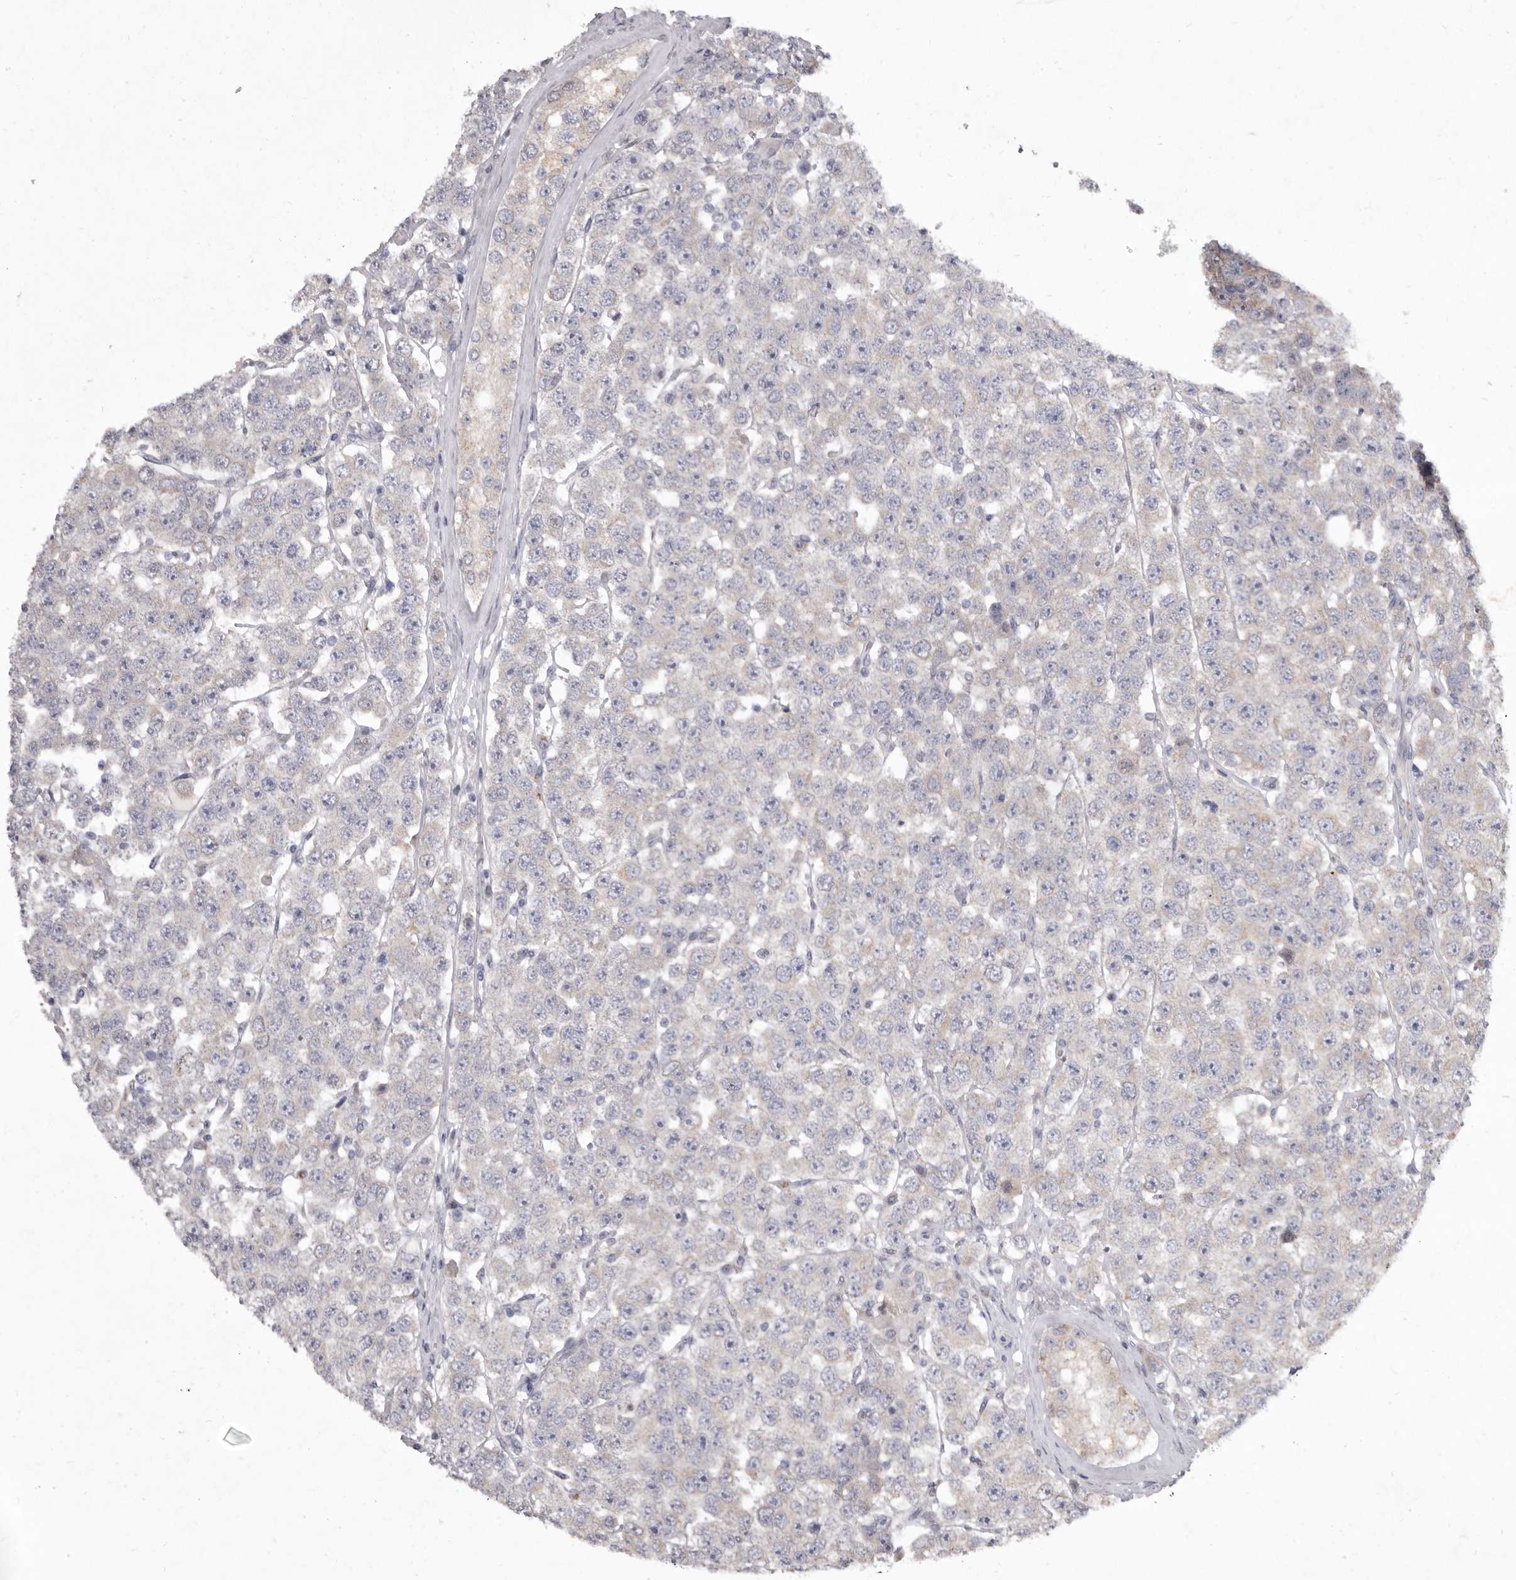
{"staining": {"intensity": "negative", "quantity": "none", "location": "none"}, "tissue": "testis cancer", "cell_type": "Tumor cells", "image_type": "cancer", "snomed": [{"axis": "morphology", "description": "Seminoma, NOS"}, {"axis": "topography", "description": "Testis"}], "caption": "A photomicrograph of human testis cancer is negative for staining in tumor cells.", "gene": "P2RX6", "patient": {"sex": "male", "age": 28}}